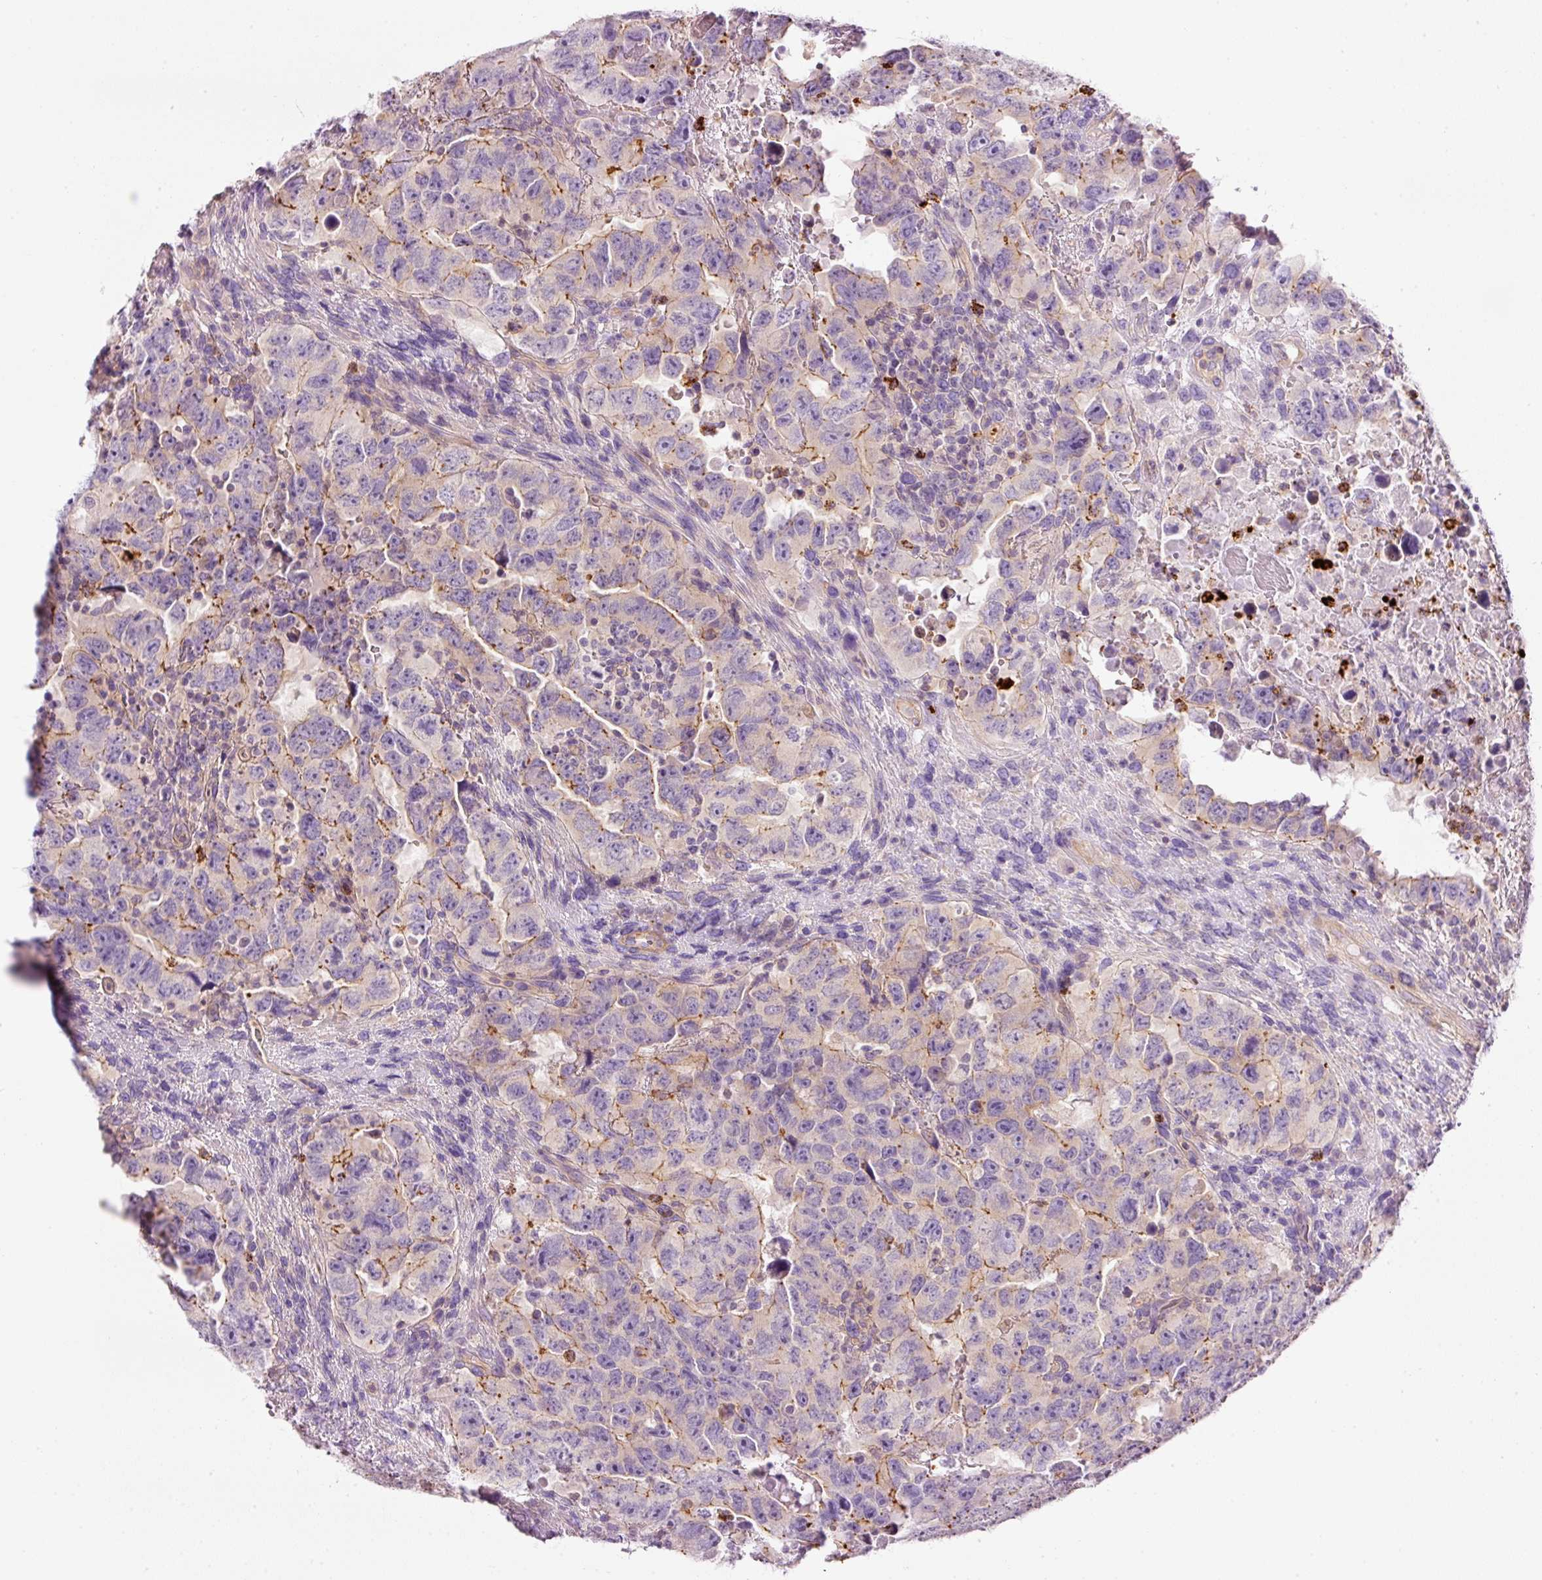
{"staining": {"intensity": "negative", "quantity": "none", "location": "none"}, "tissue": "testis cancer", "cell_type": "Tumor cells", "image_type": "cancer", "snomed": [{"axis": "morphology", "description": "Carcinoma, Embryonal, NOS"}, {"axis": "topography", "description": "Testis"}], "caption": "Tumor cells show no significant staining in embryonal carcinoma (testis).", "gene": "MAP3K3", "patient": {"sex": "male", "age": 24}}